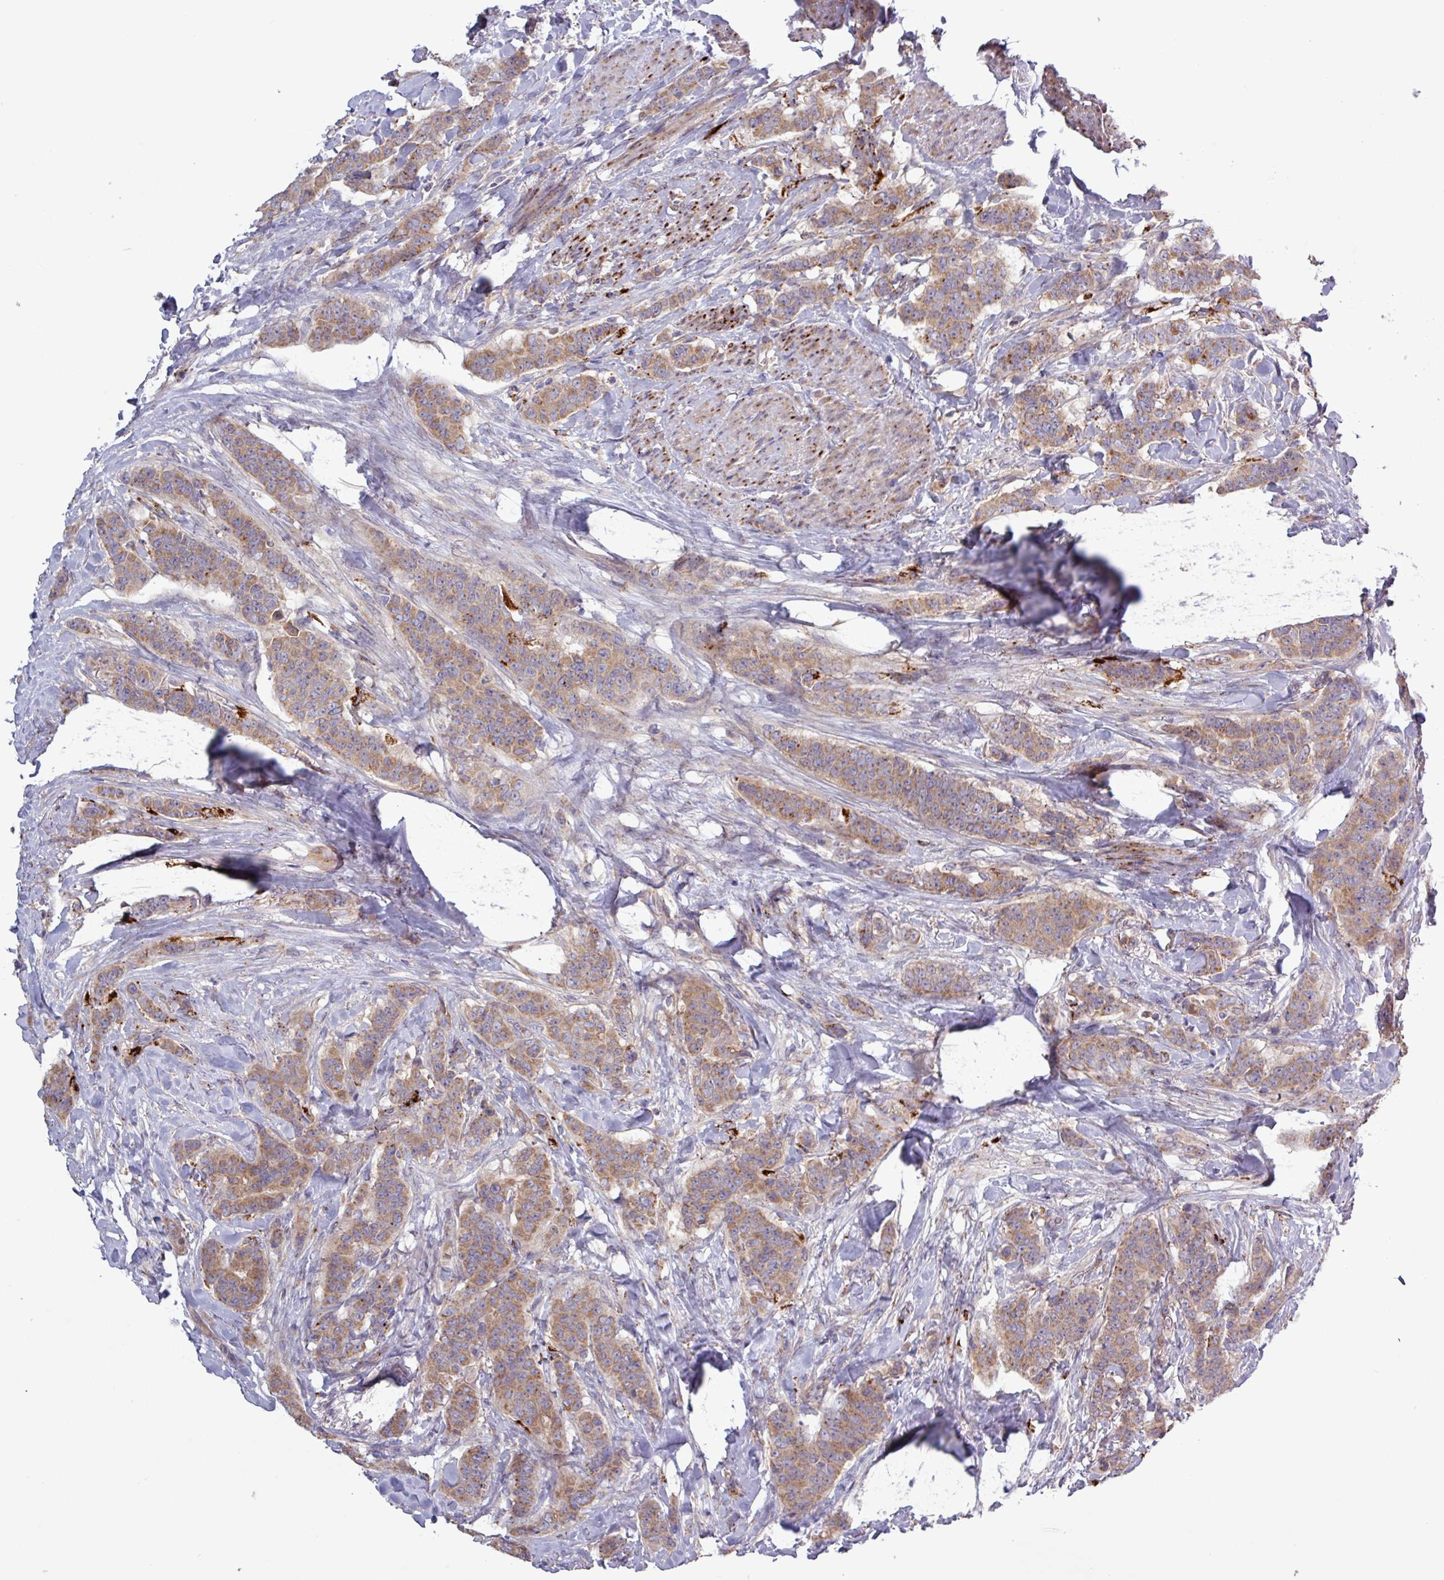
{"staining": {"intensity": "weak", "quantity": ">75%", "location": "cytoplasmic/membranous"}, "tissue": "breast cancer", "cell_type": "Tumor cells", "image_type": "cancer", "snomed": [{"axis": "morphology", "description": "Duct carcinoma"}, {"axis": "topography", "description": "Breast"}], "caption": "Brown immunohistochemical staining in human breast intraductal carcinoma shows weak cytoplasmic/membranous staining in approximately >75% of tumor cells. The protein of interest is shown in brown color, while the nuclei are stained blue.", "gene": "PLIN2", "patient": {"sex": "female", "age": 40}}